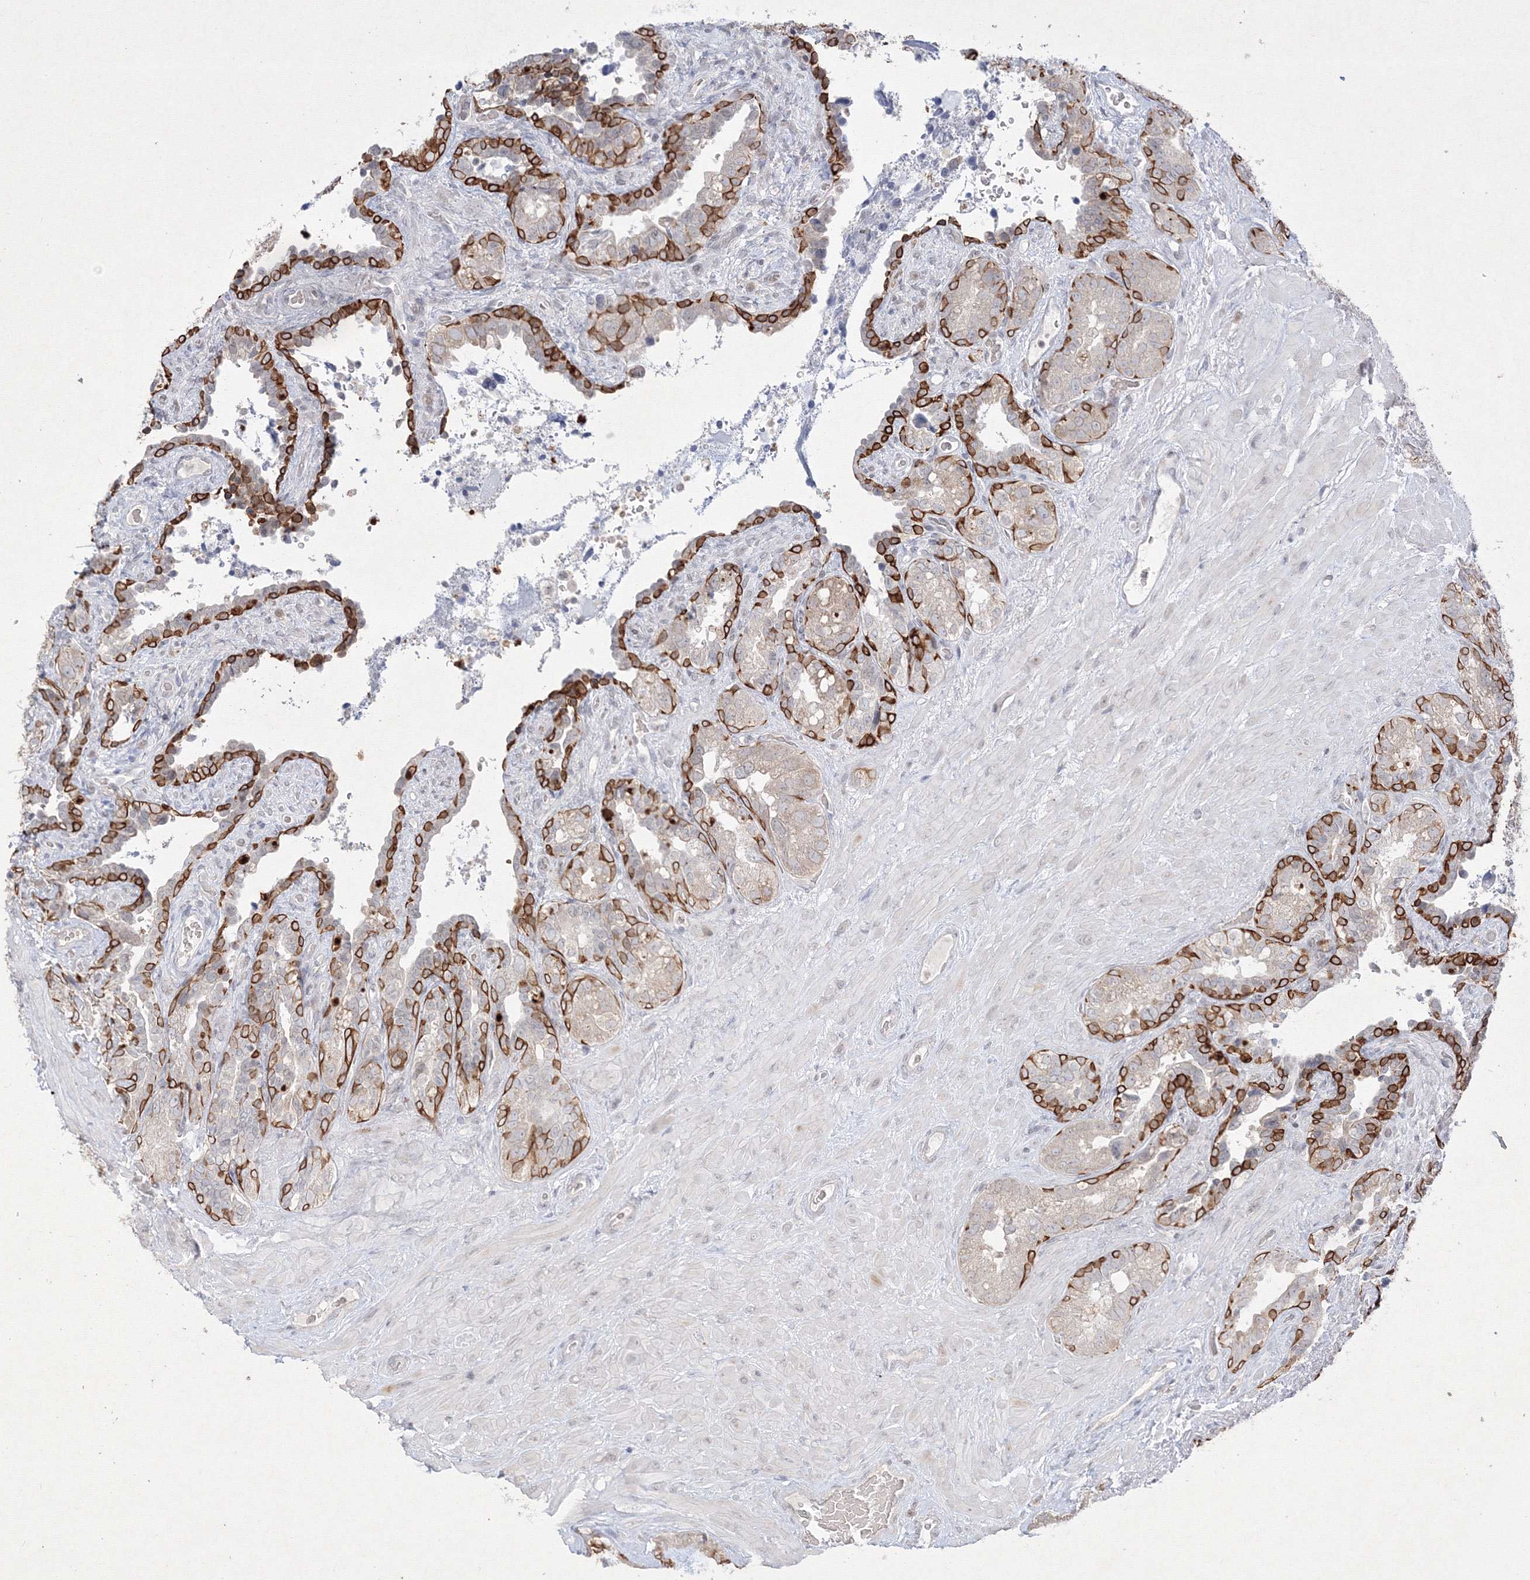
{"staining": {"intensity": "strong", "quantity": "25%-75%", "location": "cytoplasmic/membranous"}, "tissue": "seminal vesicle", "cell_type": "Glandular cells", "image_type": "normal", "snomed": [{"axis": "morphology", "description": "Normal tissue, NOS"}, {"axis": "topography", "description": "Seminal veicle"}, {"axis": "topography", "description": "Peripheral nerve tissue"}], "caption": "Benign seminal vesicle reveals strong cytoplasmic/membranous expression in about 25%-75% of glandular cells.", "gene": "NXPE3", "patient": {"sex": "male", "age": 67}}